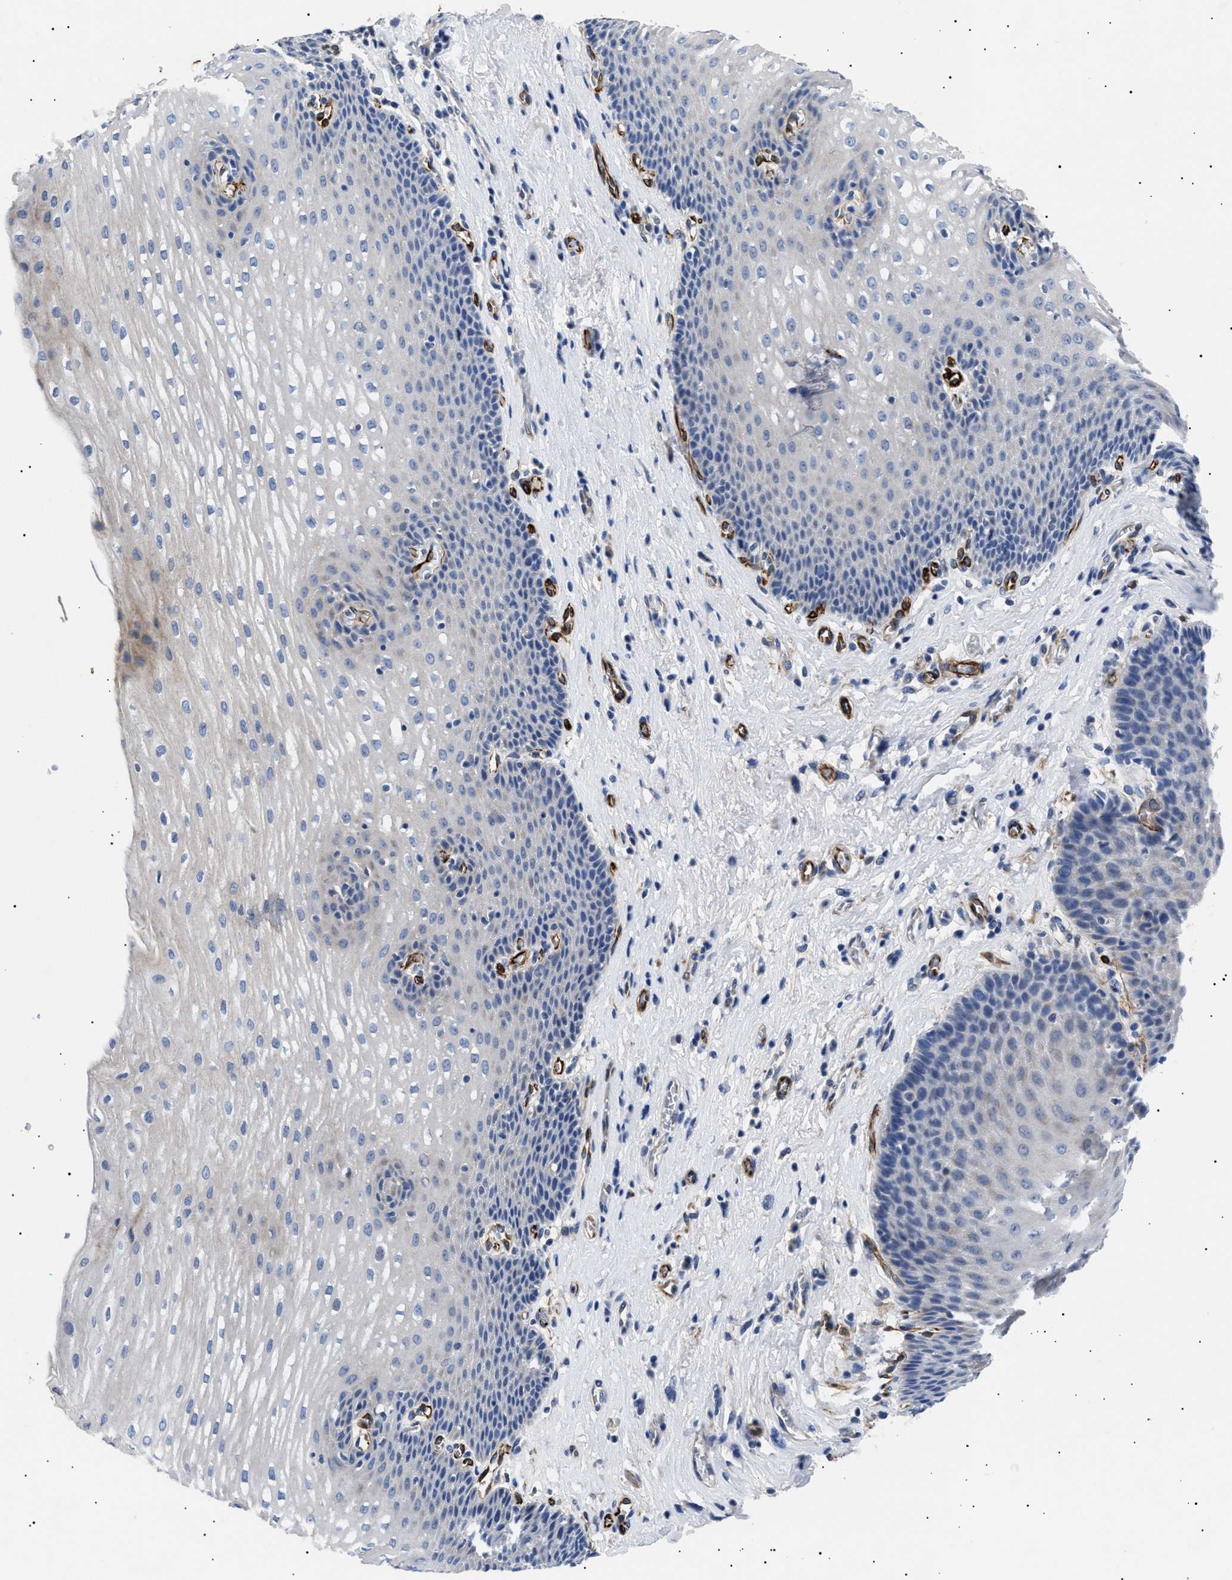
{"staining": {"intensity": "negative", "quantity": "none", "location": "none"}, "tissue": "esophagus", "cell_type": "Squamous epithelial cells", "image_type": "normal", "snomed": [{"axis": "morphology", "description": "Normal tissue, NOS"}, {"axis": "topography", "description": "Esophagus"}], "caption": "Photomicrograph shows no significant protein expression in squamous epithelial cells of normal esophagus.", "gene": "OLFML2A", "patient": {"sex": "male", "age": 48}}